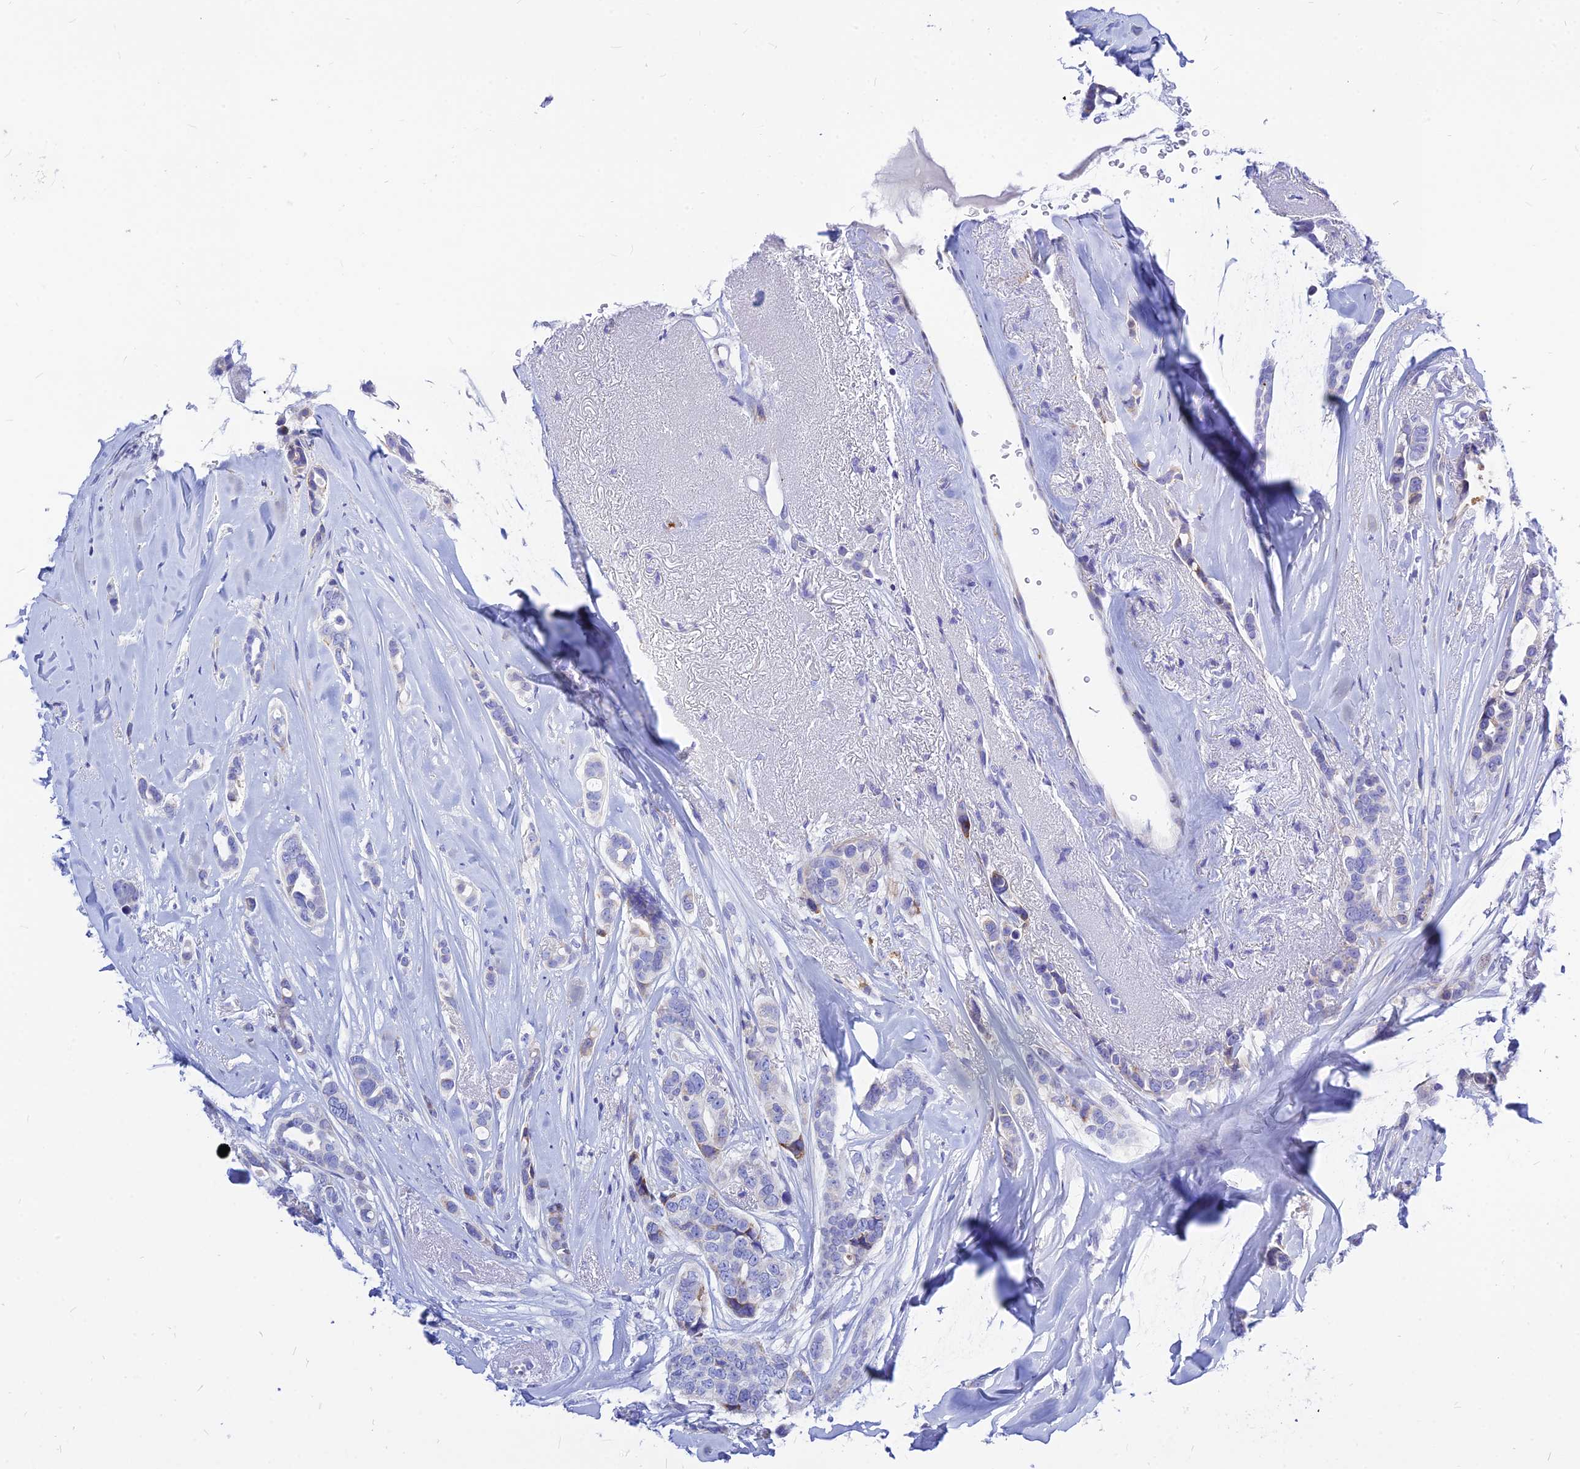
{"staining": {"intensity": "negative", "quantity": "none", "location": "none"}, "tissue": "breast cancer", "cell_type": "Tumor cells", "image_type": "cancer", "snomed": [{"axis": "morphology", "description": "Lobular carcinoma"}, {"axis": "topography", "description": "Breast"}], "caption": "DAB immunohistochemical staining of breast lobular carcinoma exhibits no significant expression in tumor cells.", "gene": "CNOT6", "patient": {"sex": "female", "age": 51}}